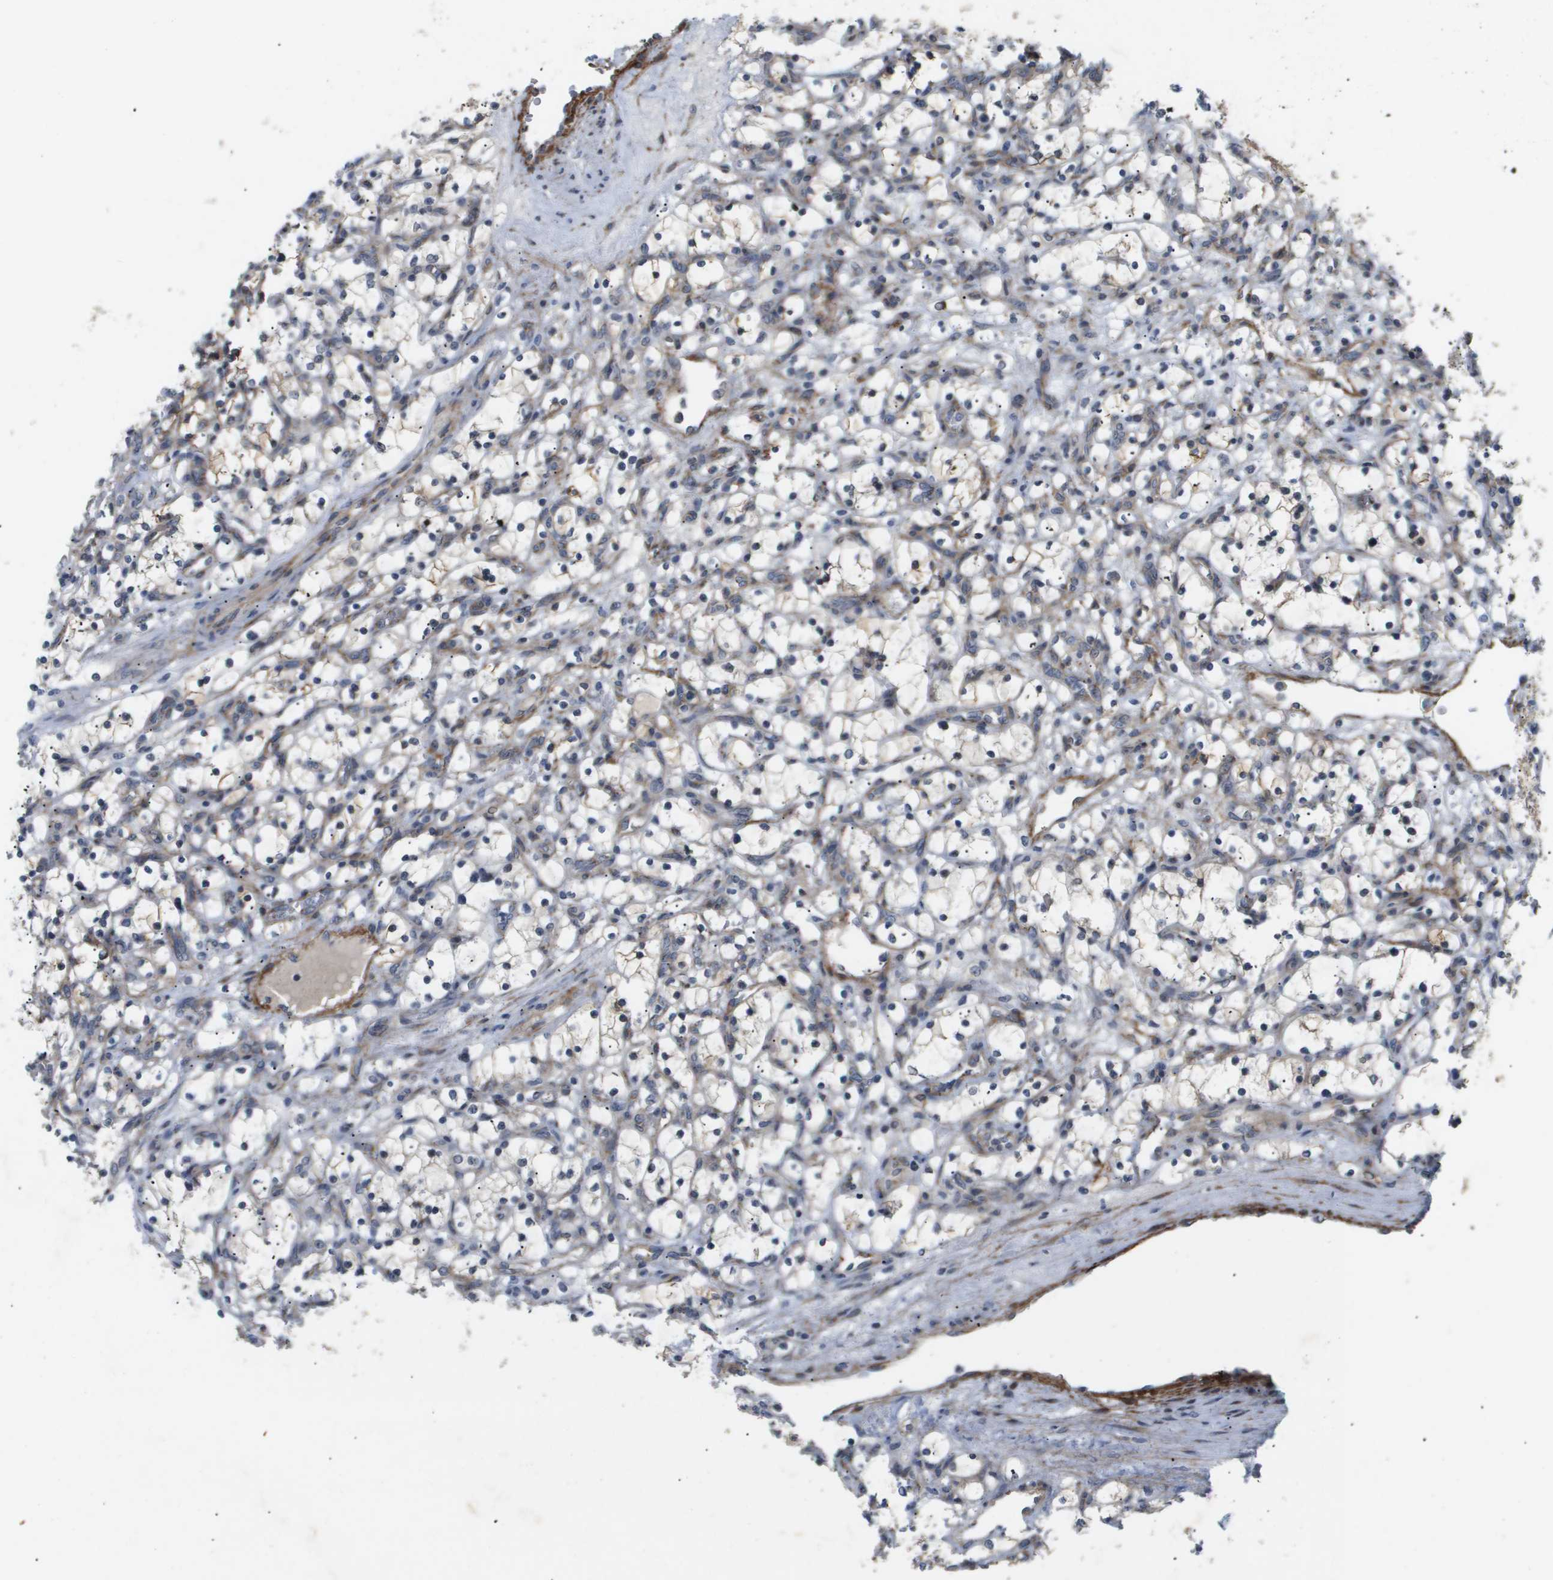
{"staining": {"intensity": "weak", "quantity": "<25%", "location": "cytoplasmic/membranous"}, "tissue": "renal cancer", "cell_type": "Tumor cells", "image_type": "cancer", "snomed": [{"axis": "morphology", "description": "Adenocarcinoma, NOS"}, {"axis": "topography", "description": "Kidney"}], "caption": "There is no significant expression in tumor cells of renal cancer. (Immunohistochemistry, brightfield microscopy, high magnification).", "gene": "OTUD5", "patient": {"sex": "female", "age": 69}}